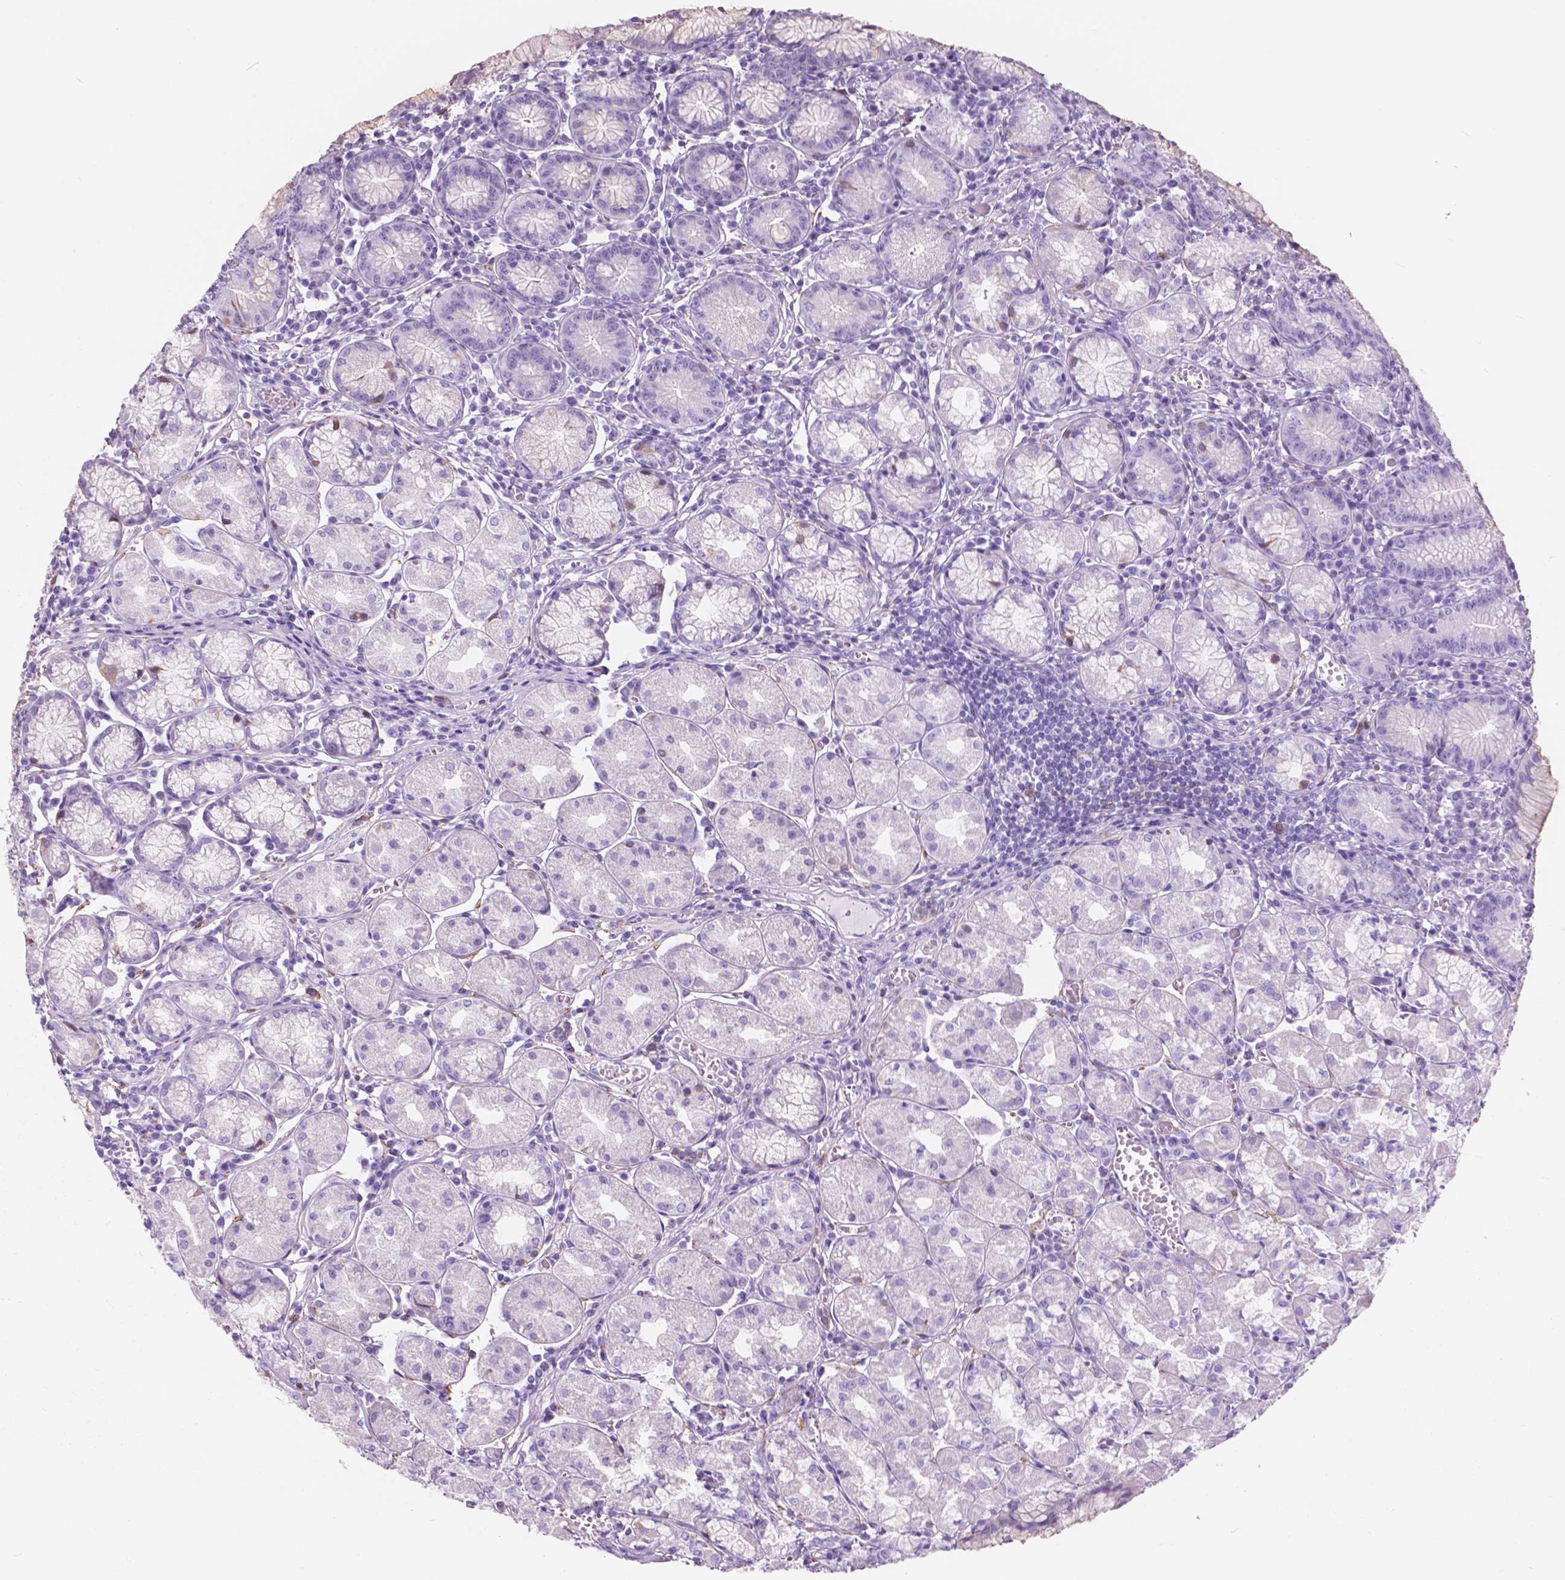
{"staining": {"intensity": "negative", "quantity": "none", "location": "none"}, "tissue": "stomach", "cell_type": "Glandular cells", "image_type": "normal", "snomed": [{"axis": "morphology", "description": "Normal tissue, NOS"}, {"axis": "topography", "description": "Stomach"}], "caption": "Stomach stained for a protein using immunohistochemistry demonstrates no staining glandular cells.", "gene": "FXYD2", "patient": {"sex": "male", "age": 55}}